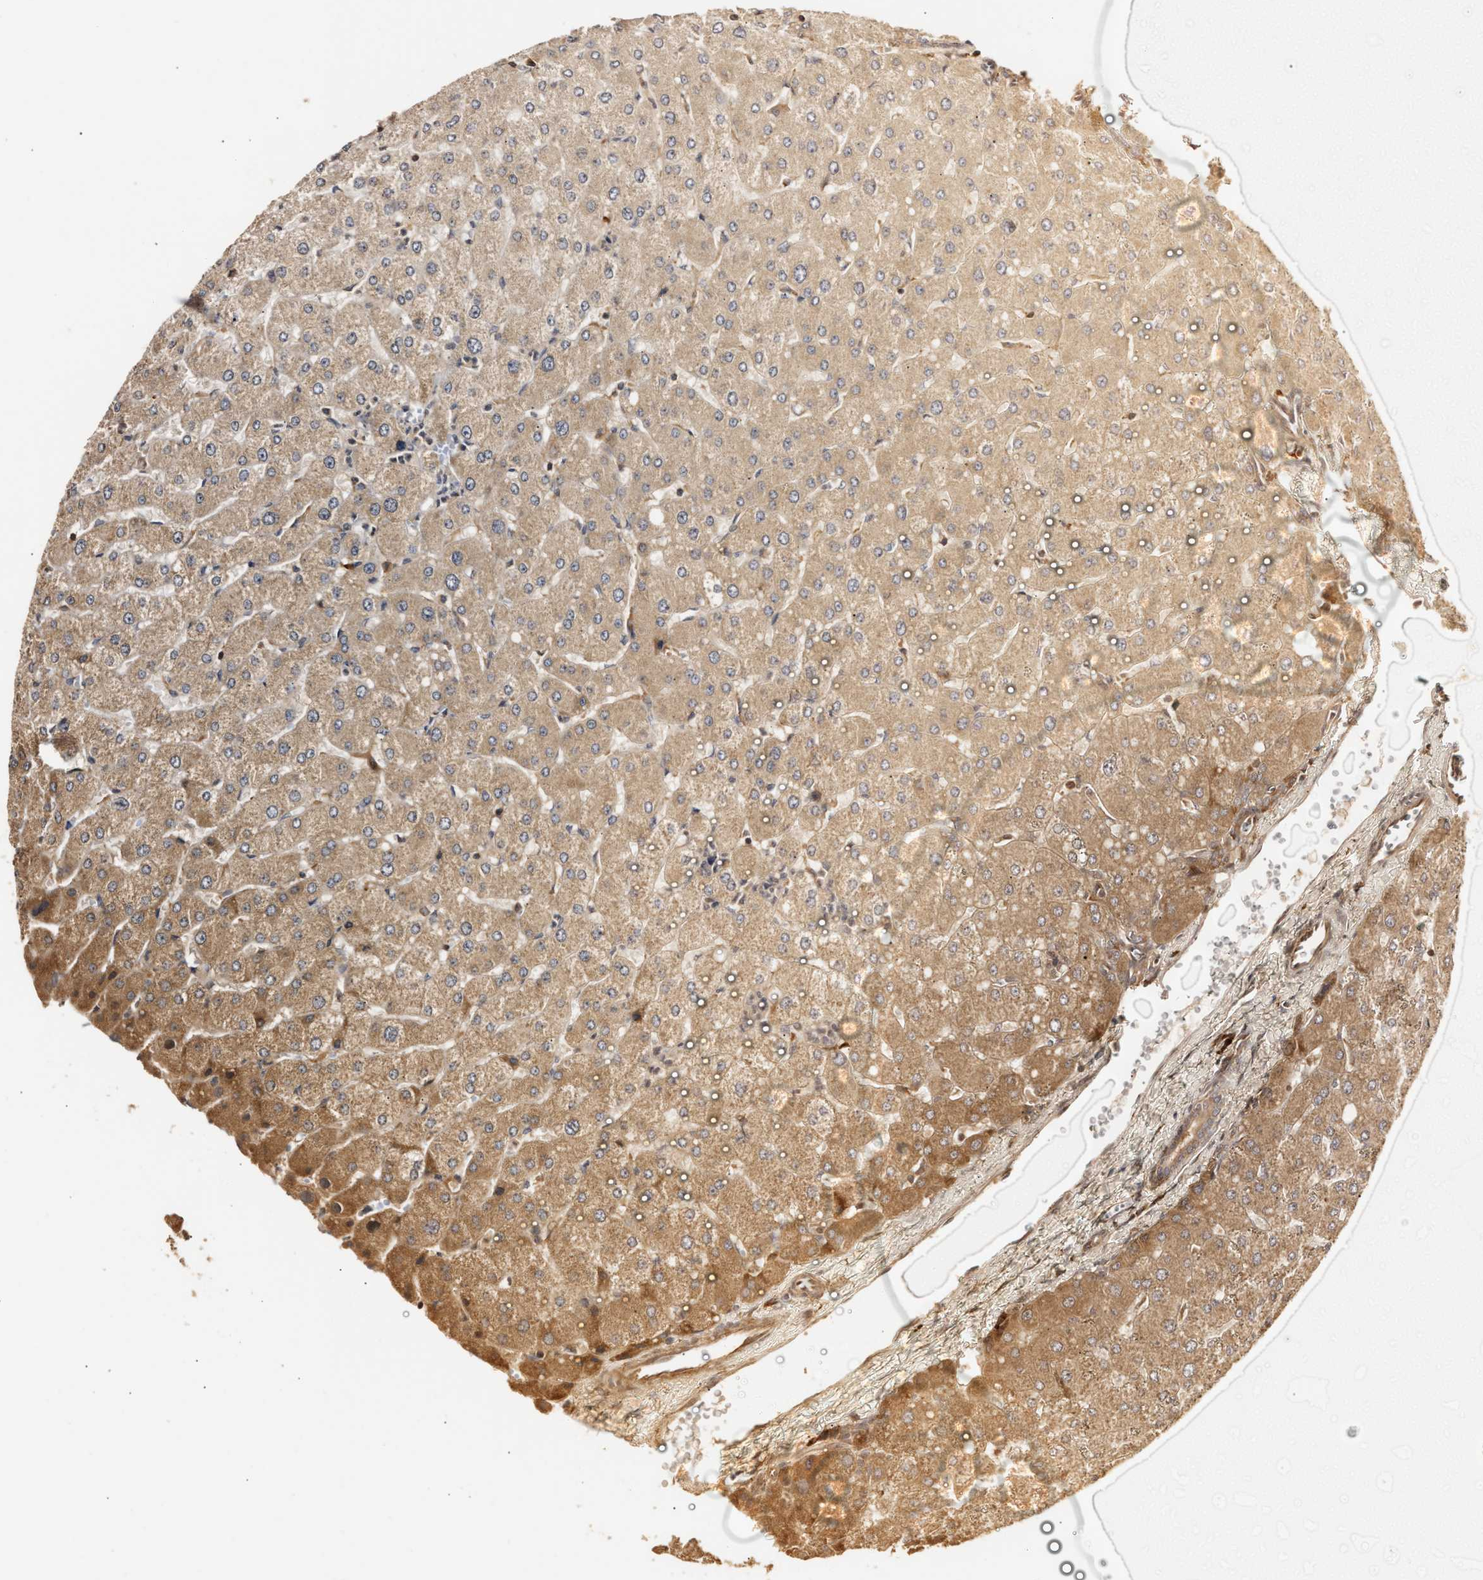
{"staining": {"intensity": "moderate", "quantity": "25%-75%", "location": "cytoplasmic/membranous"}, "tissue": "liver", "cell_type": "Cholangiocytes", "image_type": "normal", "snomed": [{"axis": "morphology", "description": "Normal tissue, NOS"}, {"axis": "topography", "description": "Liver"}], "caption": "DAB immunohistochemical staining of benign liver displays moderate cytoplasmic/membranous protein staining in about 25%-75% of cholangiocytes.", "gene": "IMPDH2", "patient": {"sex": "male", "age": 55}}